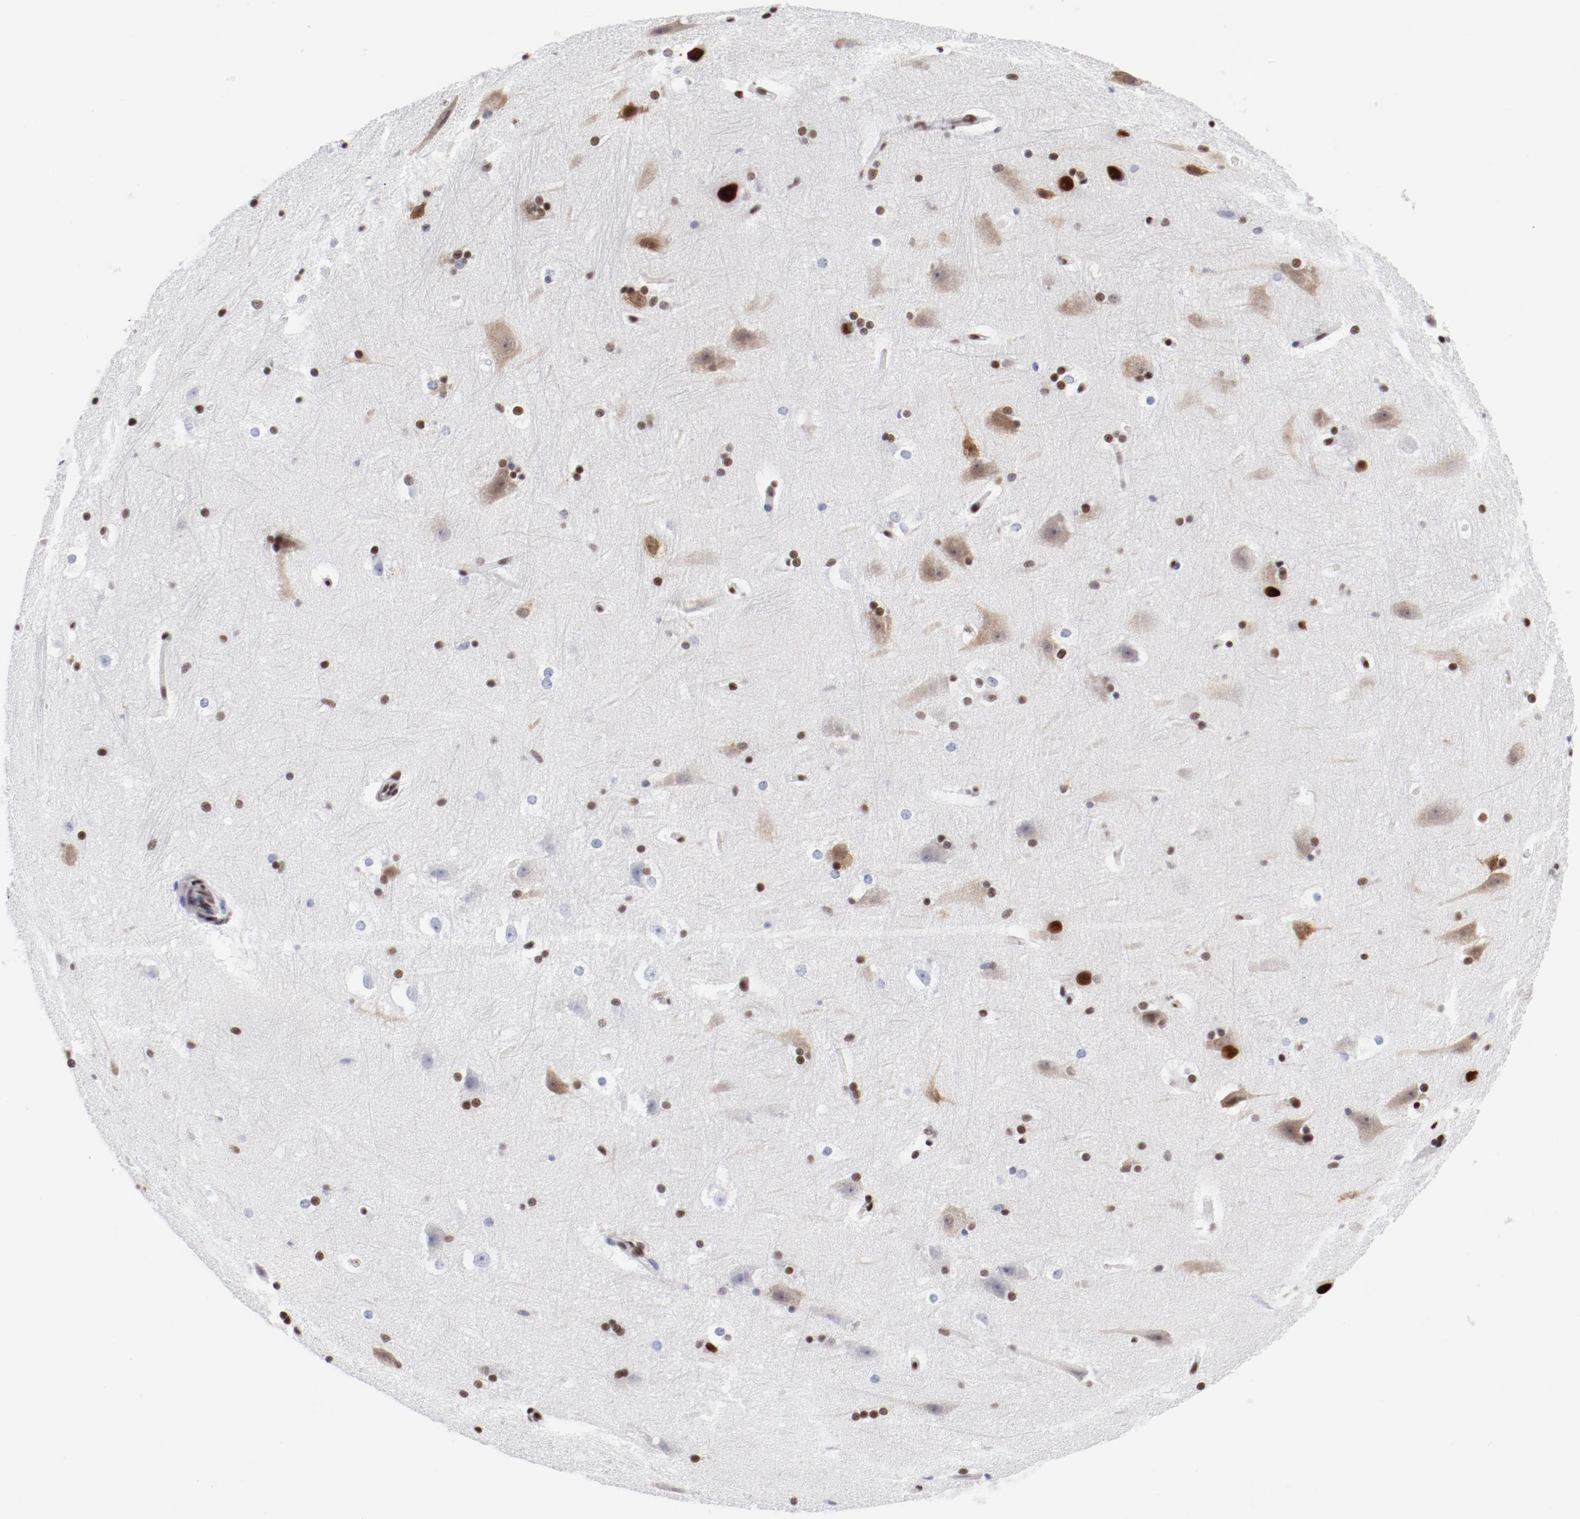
{"staining": {"intensity": "moderate", "quantity": "<25%", "location": "nuclear"}, "tissue": "hippocampus", "cell_type": "Glial cells", "image_type": "normal", "snomed": [{"axis": "morphology", "description": "Normal tissue, NOS"}, {"axis": "topography", "description": "Hippocampus"}], "caption": "A brown stain labels moderate nuclear staining of a protein in glial cells of benign human hippocampus. (Brightfield microscopy of DAB IHC at high magnification).", "gene": "ATF2", "patient": {"sex": "female", "age": 19}}